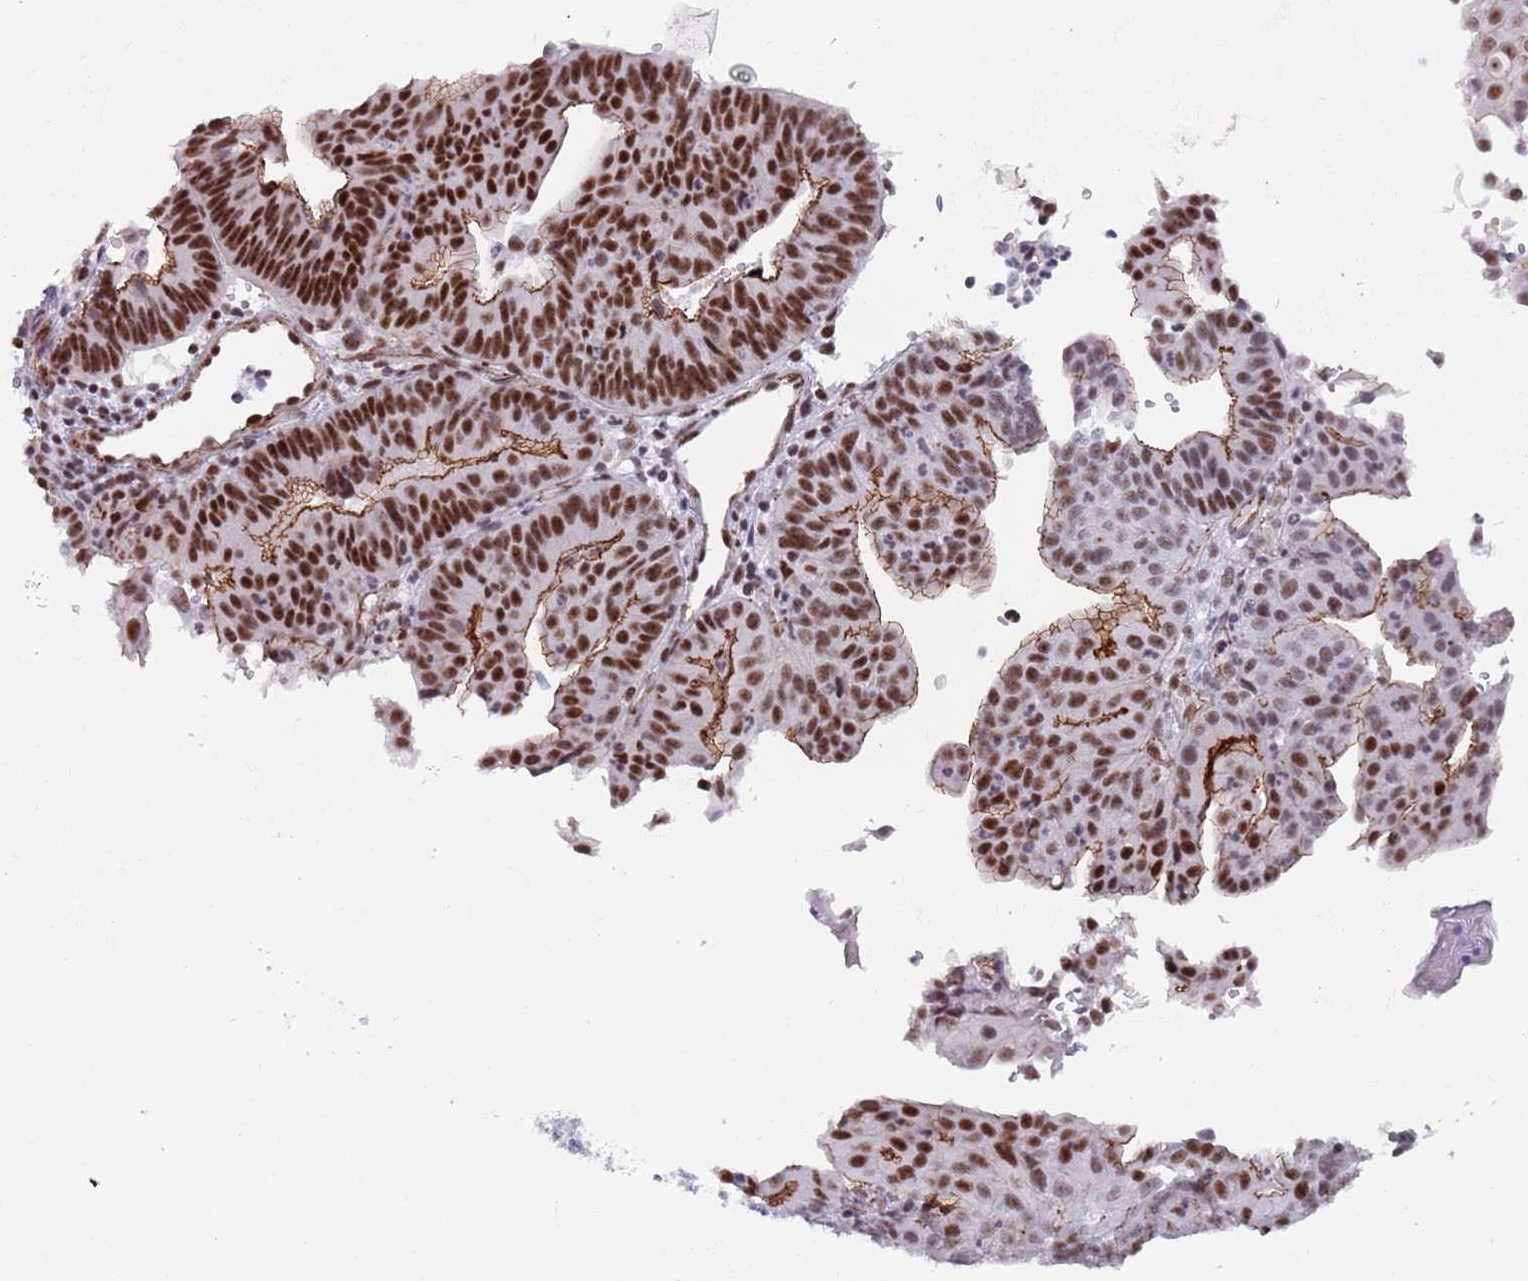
{"staining": {"intensity": "strong", "quantity": ">75%", "location": "cytoplasmic/membranous,nuclear"}, "tissue": "endometrial cancer", "cell_type": "Tumor cells", "image_type": "cancer", "snomed": [{"axis": "morphology", "description": "Adenocarcinoma, NOS"}, {"axis": "topography", "description": "Endometrium"}], "caption": "Adenocarcinoma (endometrial) stained with DAB (3,3'-diaminobenzidine) immunohistochemistry (IHC) demonstrates high levels of strong cytoplasmic/membranous and nuclear expression in about >75% of tumor cells.", "gene": "OR5A2", "patient": {"sex": "female", "age": 56}}